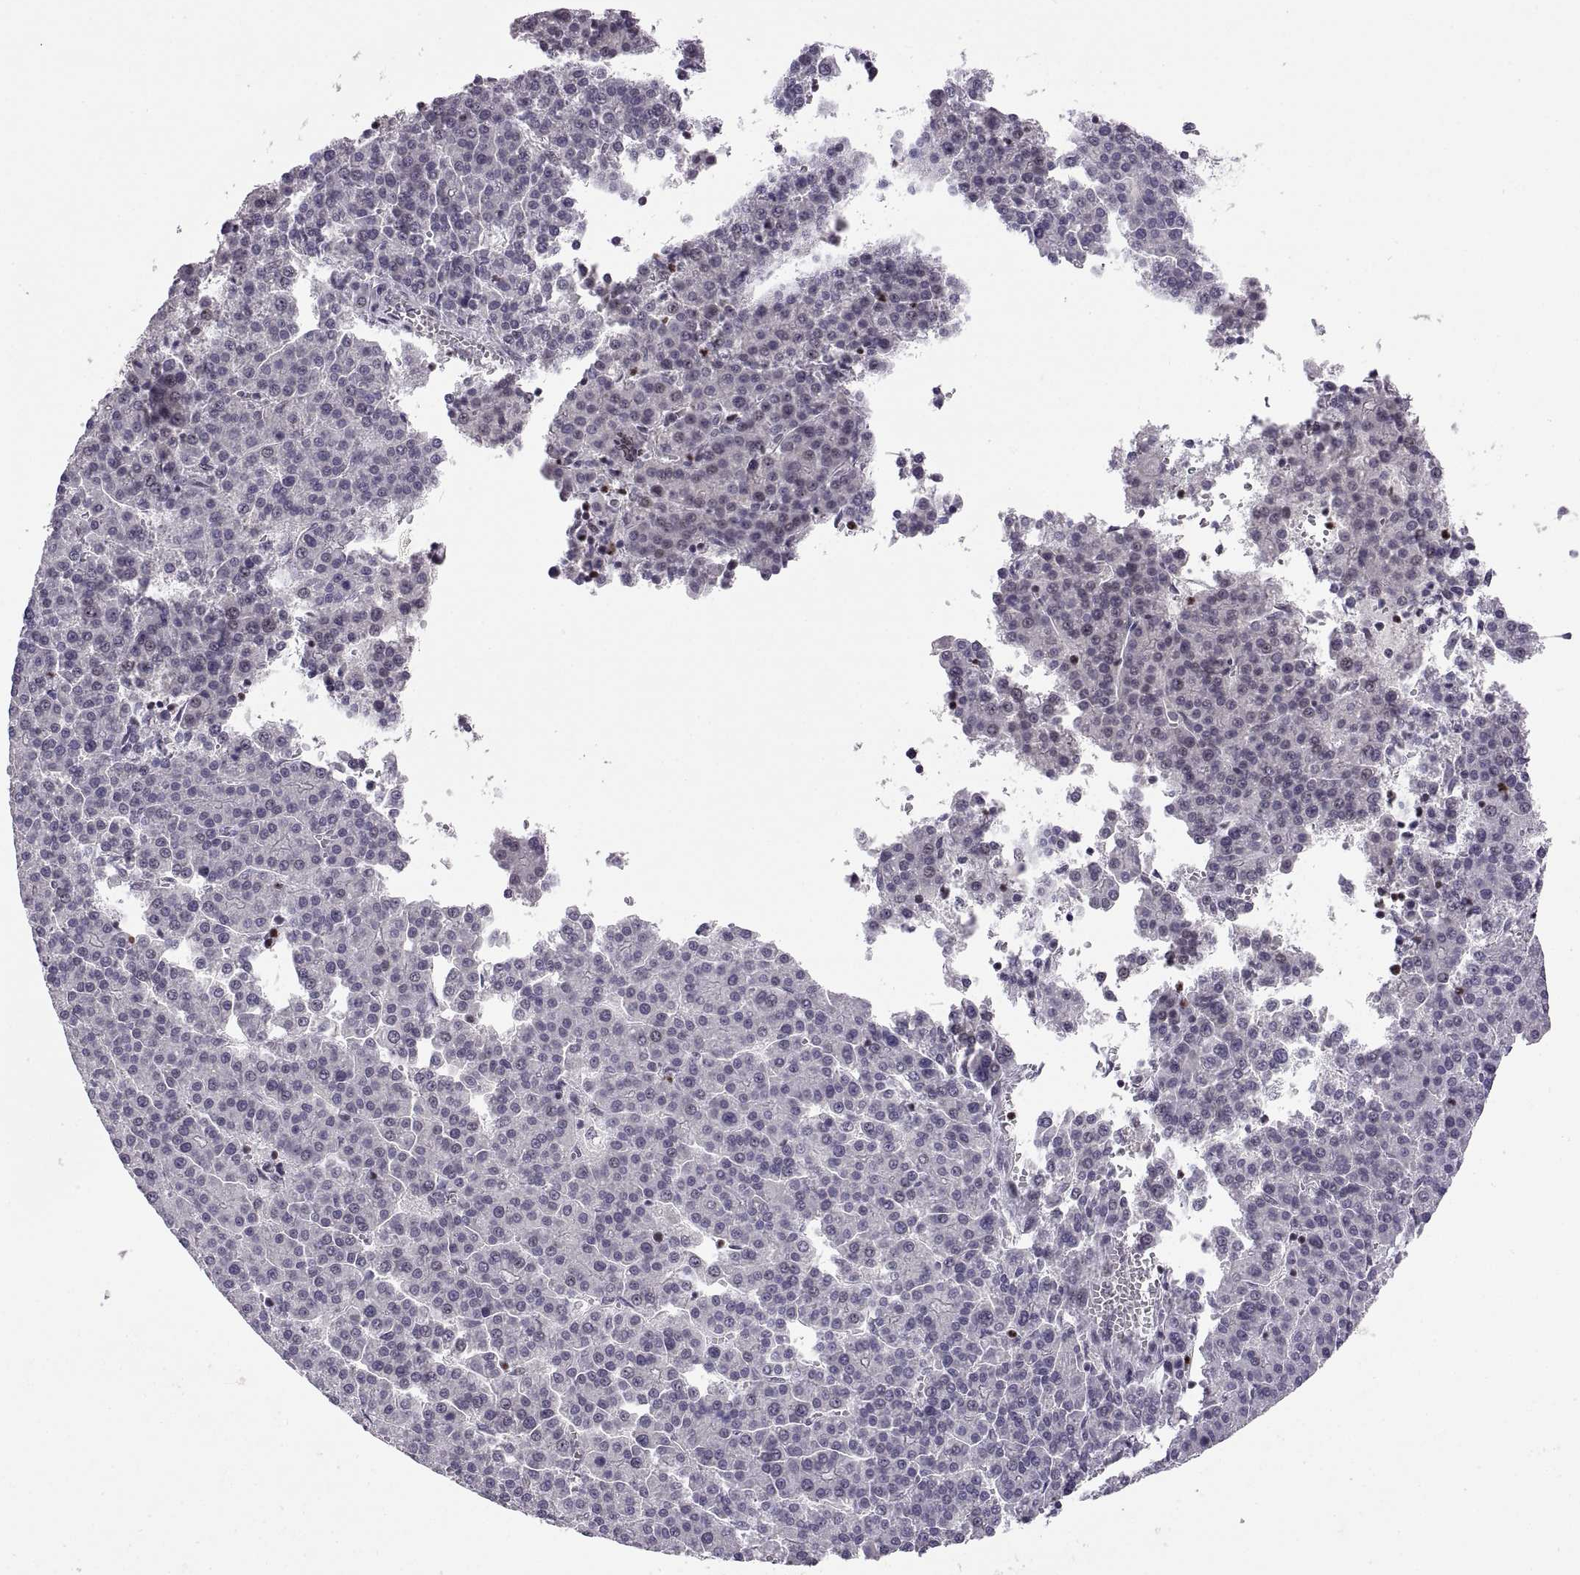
{"staining": {"intensity": "negative", "quantity": "none", "location": "none"}, "tissue": "liver cancer", "cell_type": "Tumor cells", "image_type": "cancer", "snomed": [{"axis": "morphology", "description": "Carcinoma, Hepatocellular, NOS"}, {"axis": "topography", "description": "Liver"}], "caption": "IHC image of liver cancer (hepatocellular carcinoma) stained for a protein (brown), which exhibits no positivity in tumor cells.", "gene": "NEK2", "patient": {"sex": "female", "age": 58}}